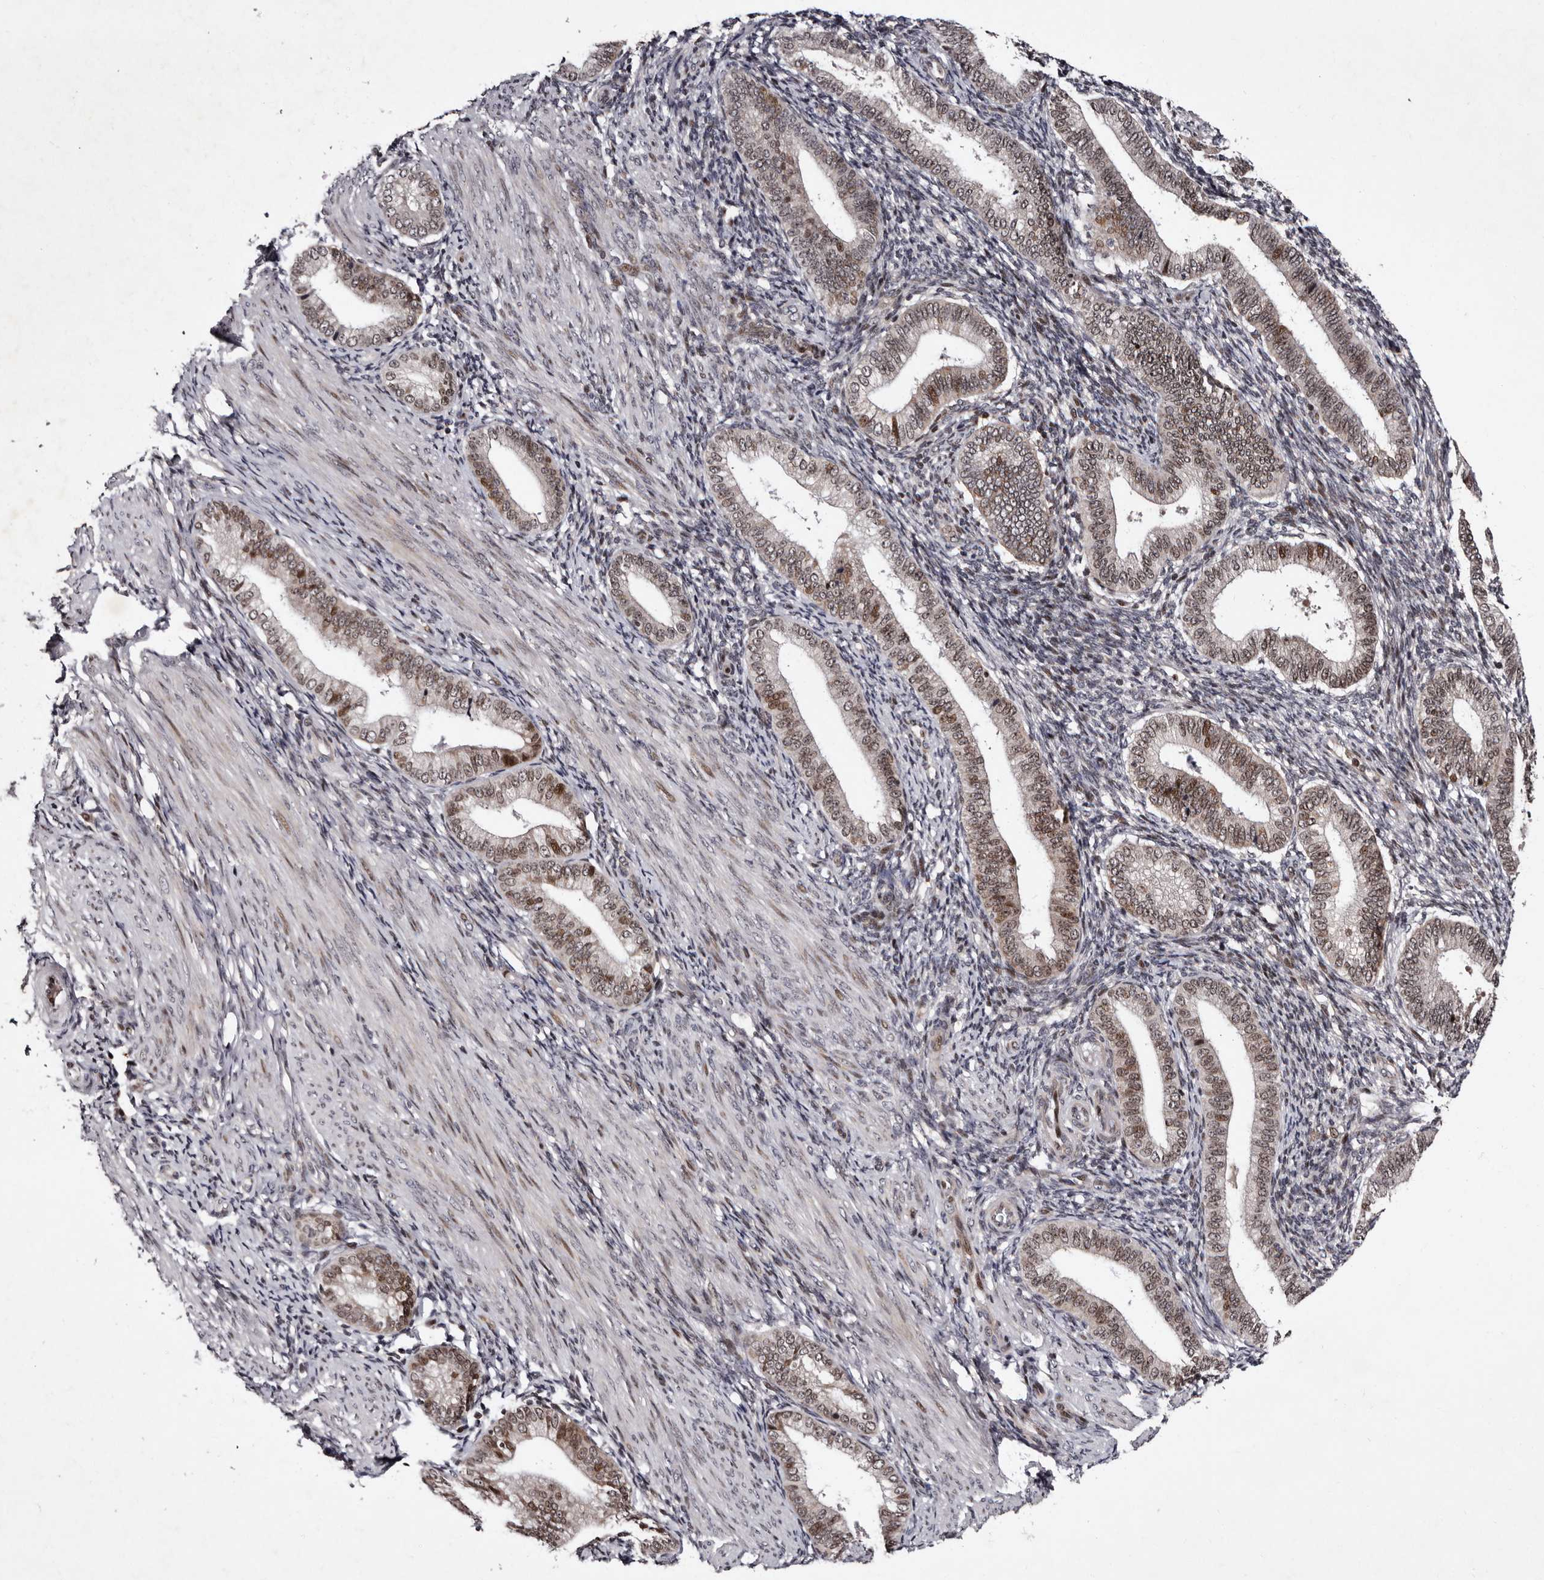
{"staining": {"intensity": "negative", "quantity": "none", "location": "none"}, "tissue": "endometrium", "cell_type": "Cells in endometrial stroma", "image_type": "normal", "snomed": [{"axis": "morphology", "description": "Normal tissue, NOS"}, {"axis": "topography", "description": "Endometrium"}], "caption": "High power microscopy histopathology image of an immunohistochemistry (IHC) photomicrograph of normal endometrium, revealing no significant expression in cells in endometrial stroma.", "gene": "TNKS", "patient": {"sex": "female", "age": 39}}